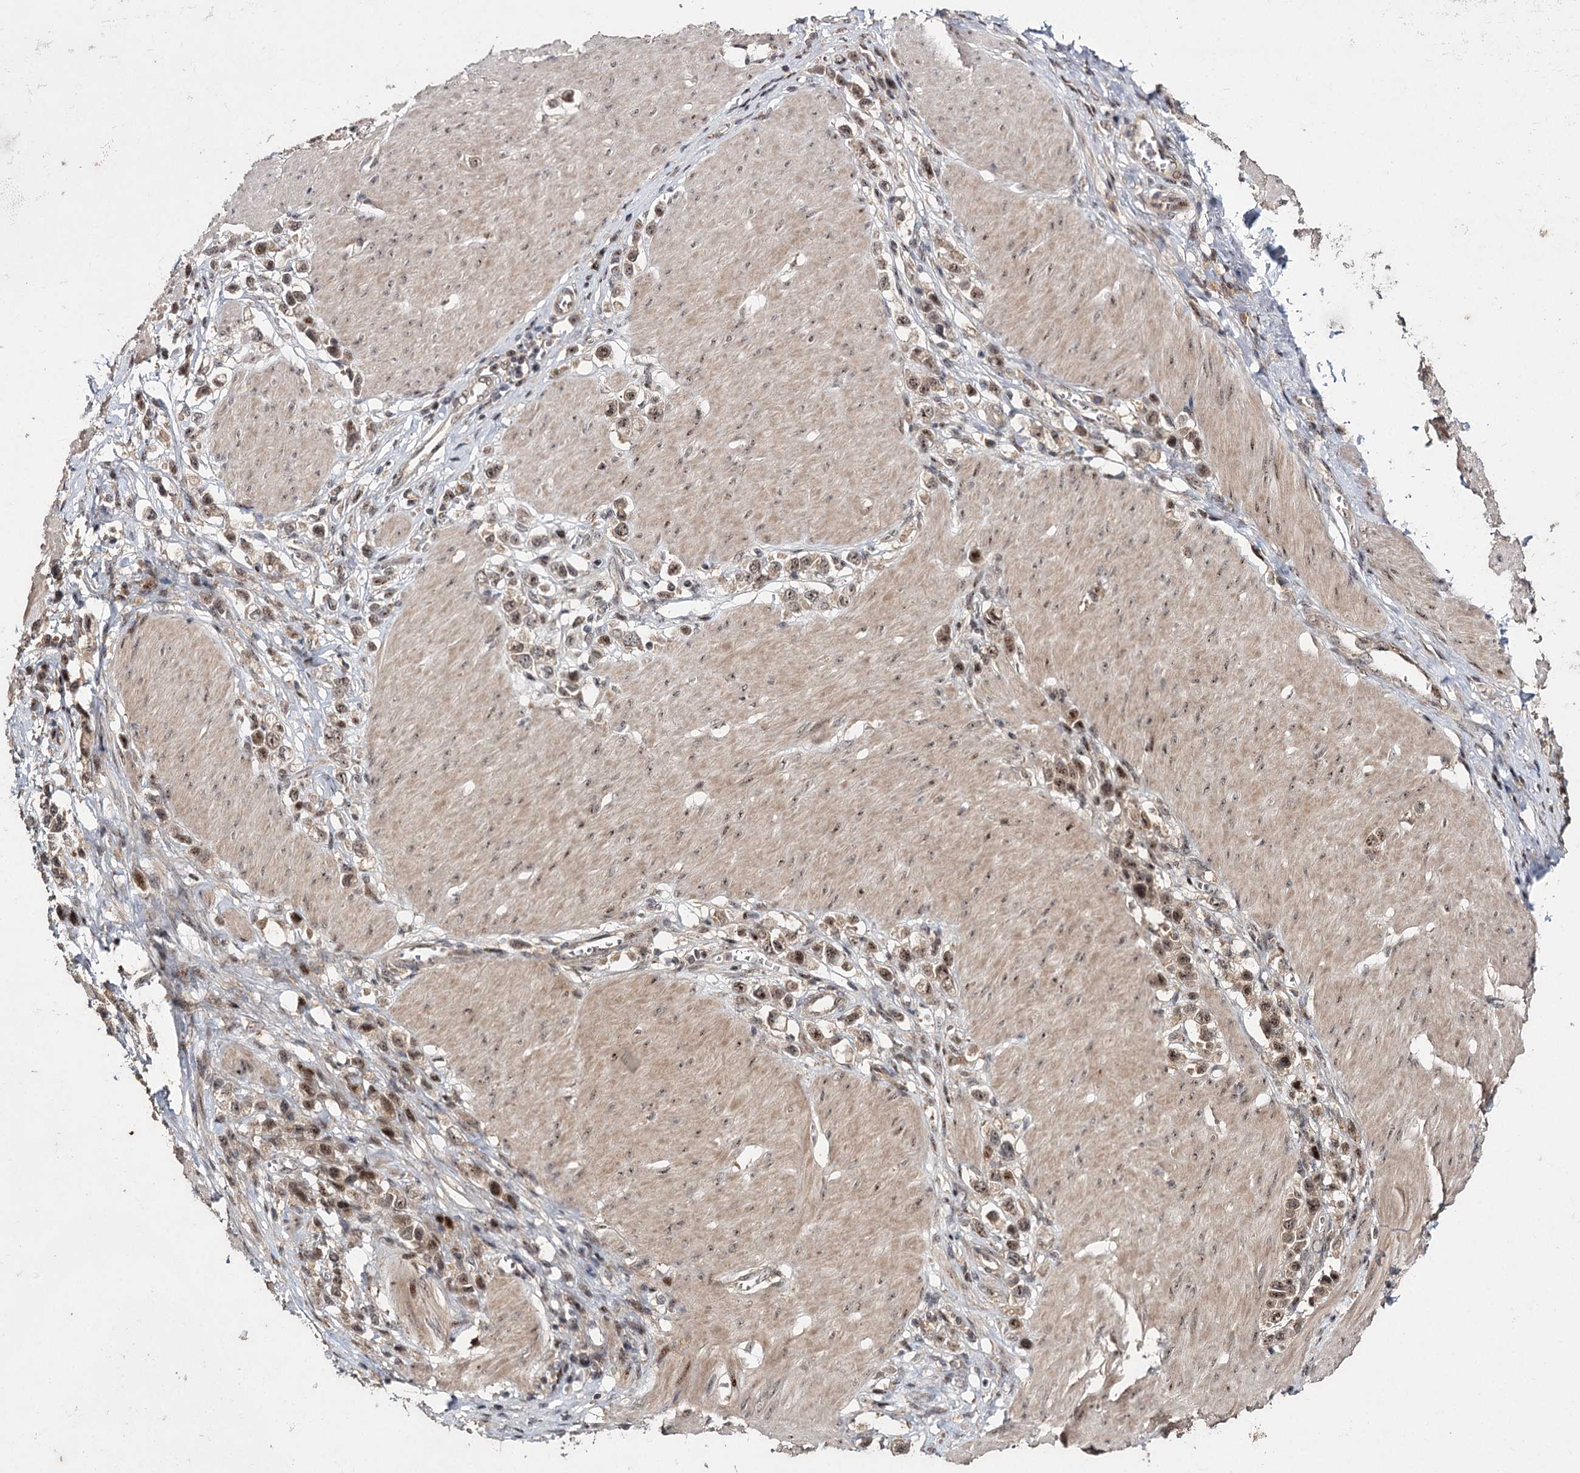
{"staining": {"intensity": "moderate", "quantity": ">75%", "location": "nuclear"}, "tissue": "stomach cancer", "cell_type": "Tumor cells", "image_type": "cancer", "snomed": [{"axis": "morphology", "description": "Normal tissue, NOS"}, {"axis": "morphology", "description": "Adenocarcinoma, NOS"}, {"axis": "topography", "description": "Stomach, upper"}, {"axis": "topography", "description": "Stomach"}], "caption": "Immunohistochemical staining of adenocarcinoma (stomach) reveals medium levels of moderate nuclear protein staining in about >75% of tumor cells.", "gene": "MKNK2", "patient": {"sex": "female", "age": 65}}